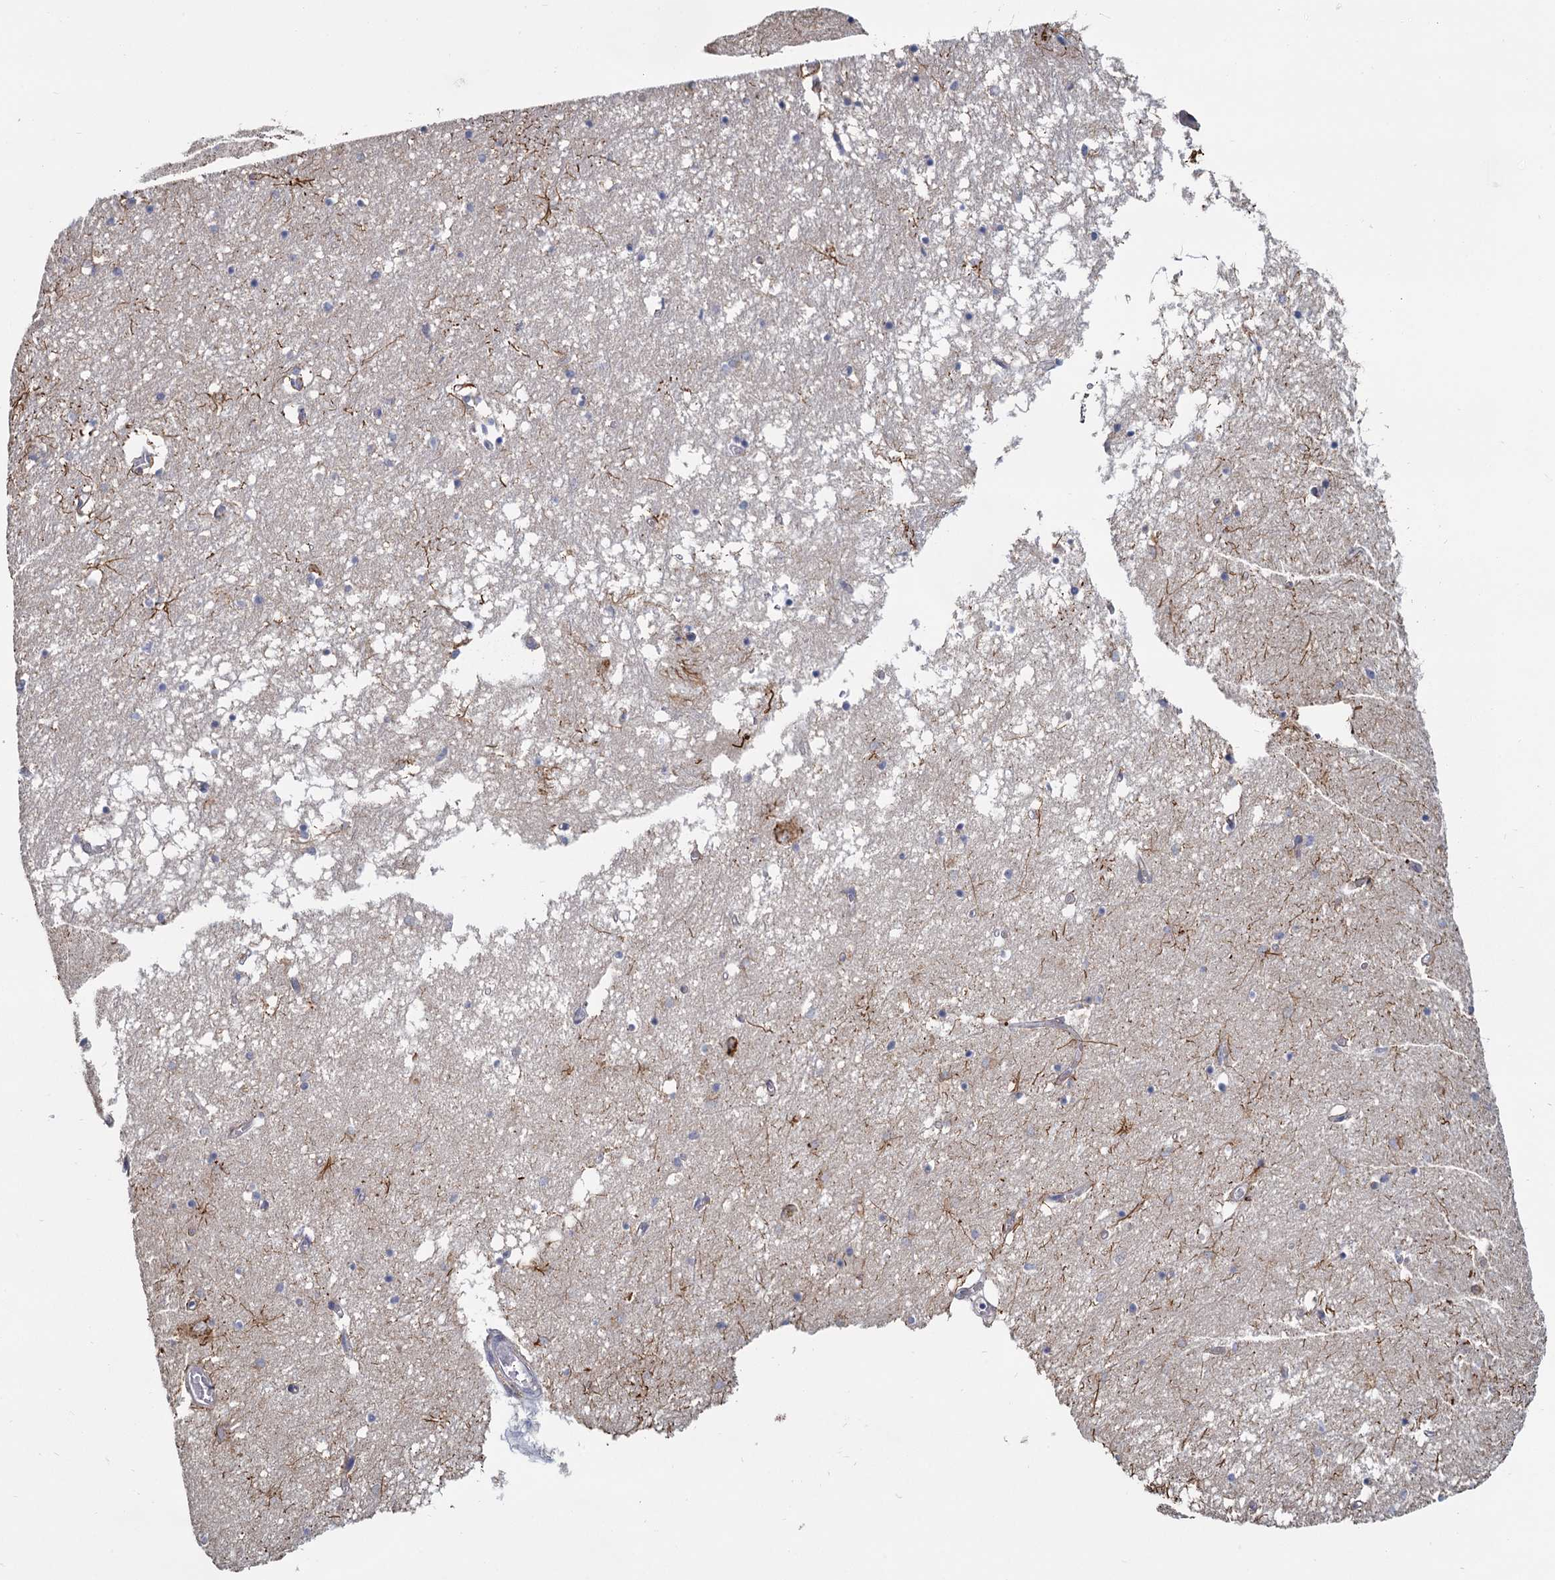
{"staining": {"intensity": "weak", "quantity": "<25%", "location": "cytoplasmic/membranous"}, "tissue": "hippocampus", "cell_type": "Glial cells", "image_type": "normal", "snomed": [{"axis": "morphology", "description": "Normal tissue, NOS"}, {"axis": "topography", "description": "Hippocampus"}], "caption": "This is an immunohistochemistry image of normal hippocampus. There is no expression in glial cells.", "gene": "LRRC51", "patient": {"sex": "male", "age": 70}}